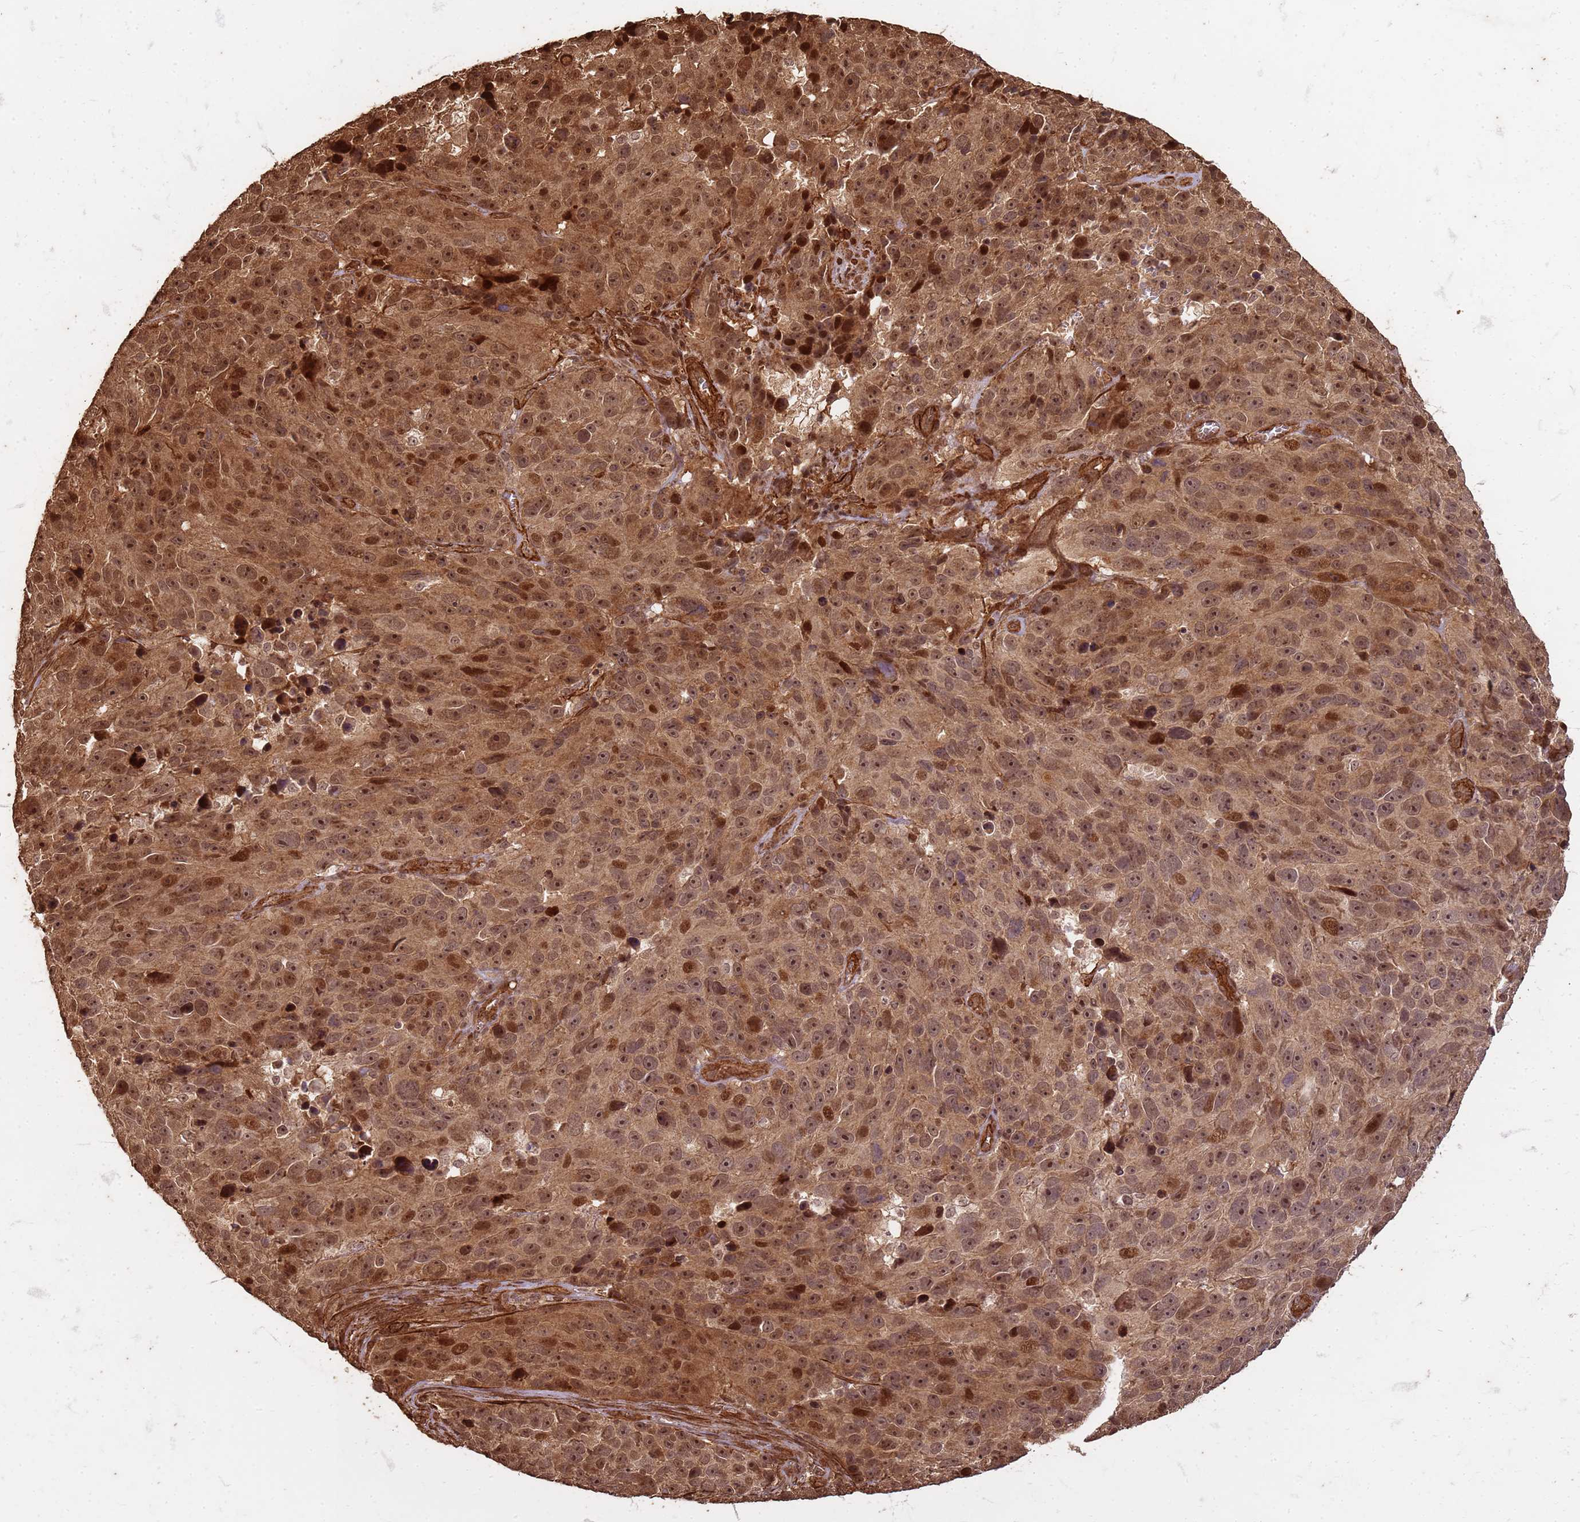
{"staining": {"intensity": "moderate", "quantity": ">75%", "location": "cytoplasmic/membranous,nuclear"}, "tissue": "melanoma", "cell_type": "Tumor cells", "image_type": "cancer", "snomed": [{"axis": "morphology", "description": "Malignant melanoma, NOS"}, {"axis": "topography", "description": "Skin"}], "caption": "A brown stain shows moderate cytoplasmic/membranous and nuclear positivity of a protein in human malignant melanoma tumor cells.", "gene": "KIF26A", "patient": {"sex": "male", "age": 84}}